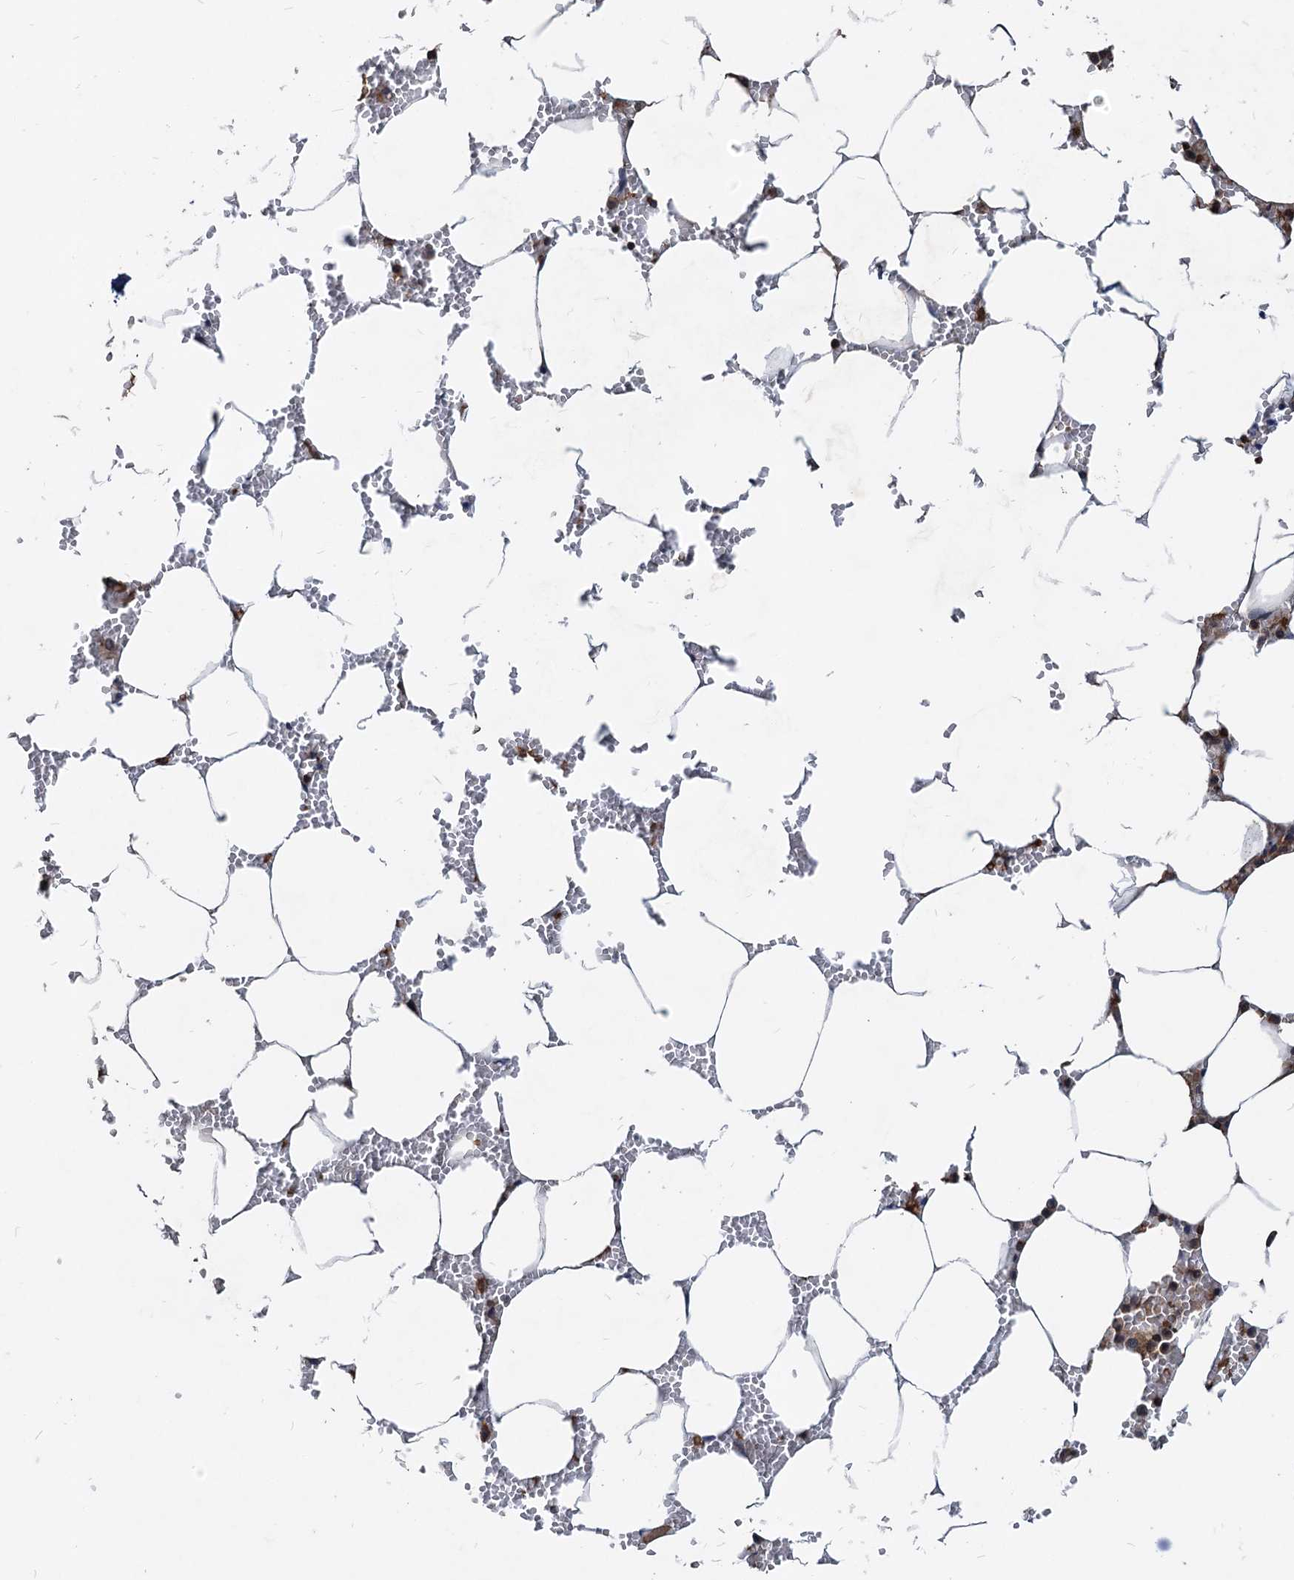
{"staining": {"intensity": "strong", "quantity": "25%-75%", "location": "cytoplasmic/membranous"}, "tissue": "bone marrow", "cell_type": "Hematopoietic cells", "image_type": "normal", "snomed": [{"axis": "morphology", "description": "Normal tissue, NOS"}, {"axis": "topography", "description": "Bone marrow"}], "caption": "Protein expression analysis of normal bone marrow demonstrates strong cytoplasmic/membranous expression in about 25%-75% of hematopoietic cells. (brown staining indicates protein expression, while blue staining denotes nuclei).", "gene": "LCP2", "patient": {"sex": "male", "age": 70}}